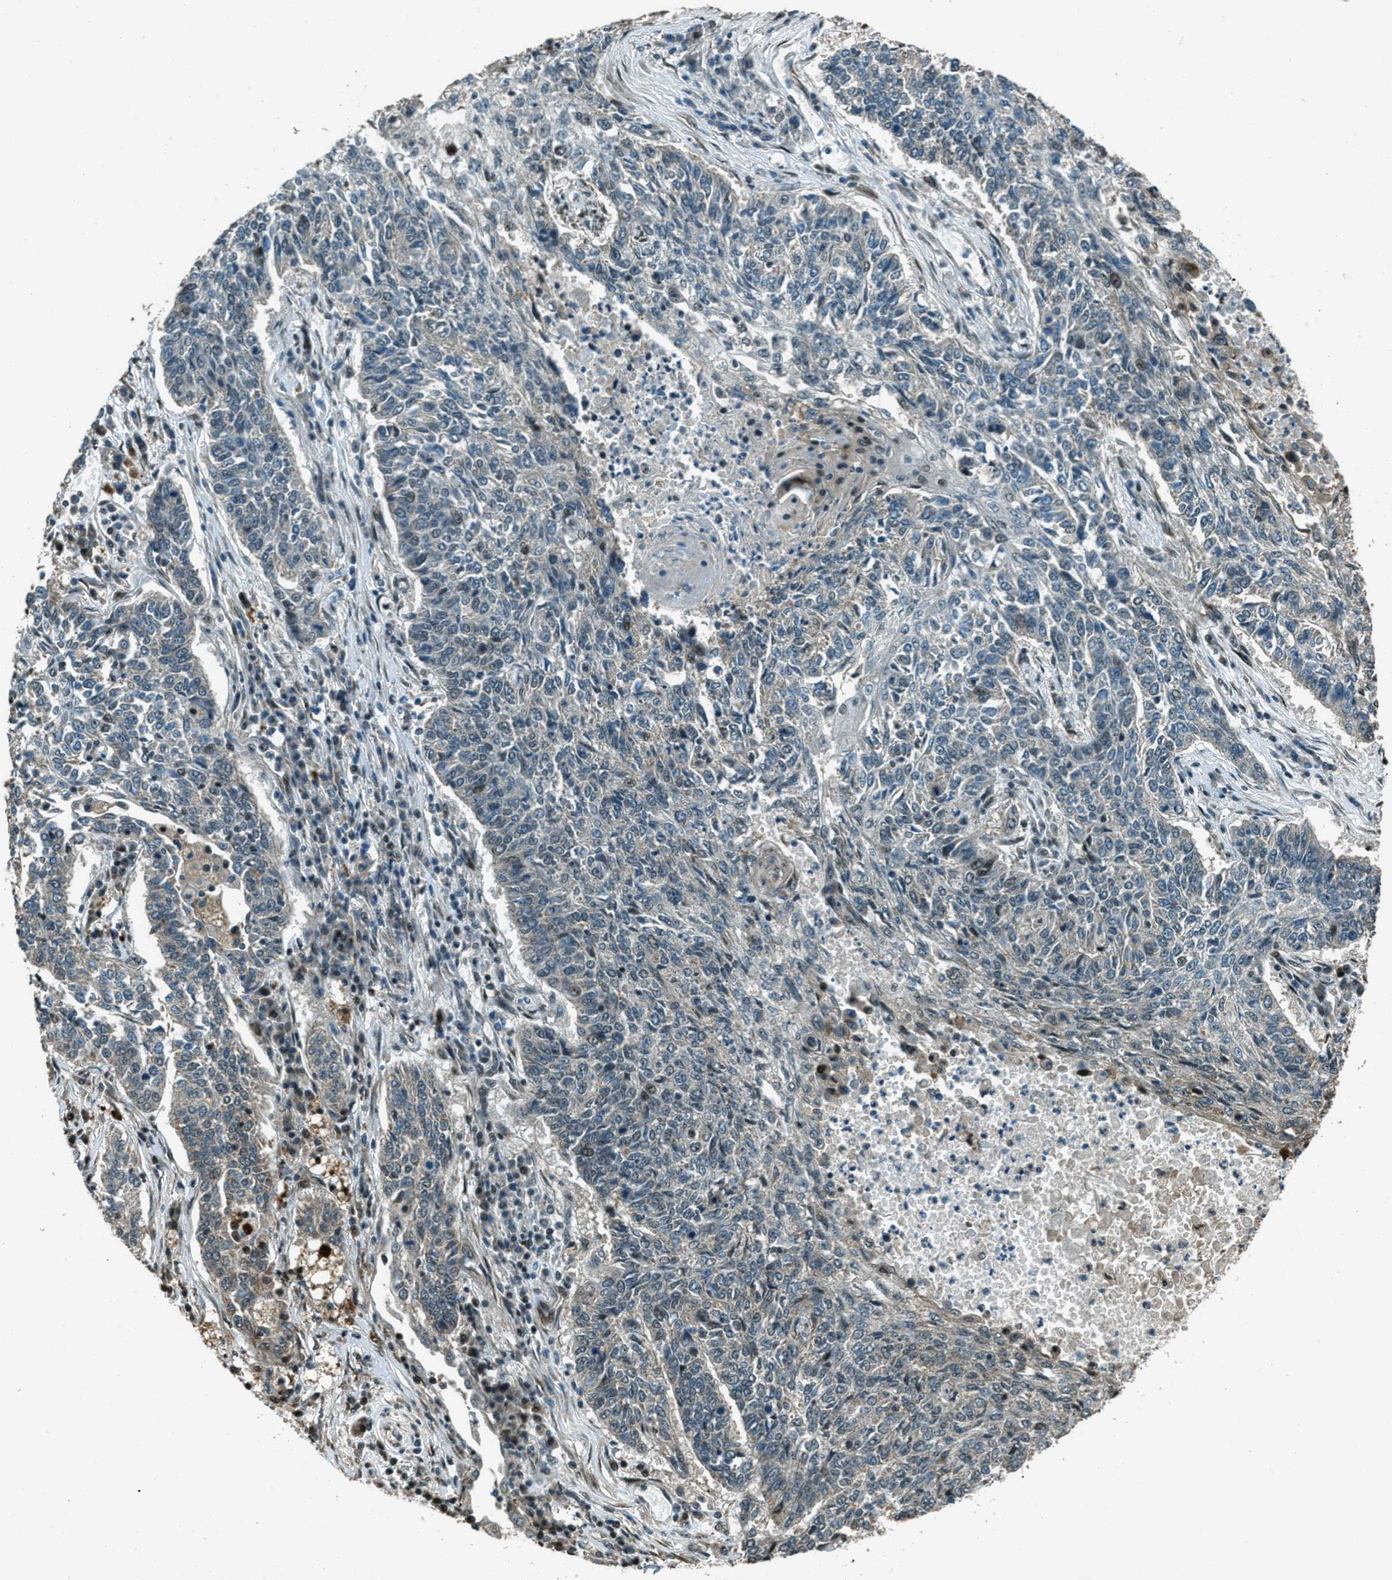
{"staining": {"intensity": "weak", "quantity": "<25%", "location": "cytoplasmic/membranous"}, "tissue": "lung cancer", "cell_type": "Tumor cells", "image_type": "cancer", "snomed": [{"axis": "morphology", "description": "Normal tissue, NOS"}, {"axis": "morphology", "description": "Squamous cell carcinoma, NOS"}, {"axis": "topography", "description": "Cartilage tissue"}, {"axis": "topography", "description": "Bronchus"}, {"axis": "topography", "description": "Lung"}], "caption": "There is no significant positivity in tumor cells of squamous cell carcinoma (lung).", "gene": "TARDBP", "patient": {"sex": "female", "age": 49}}